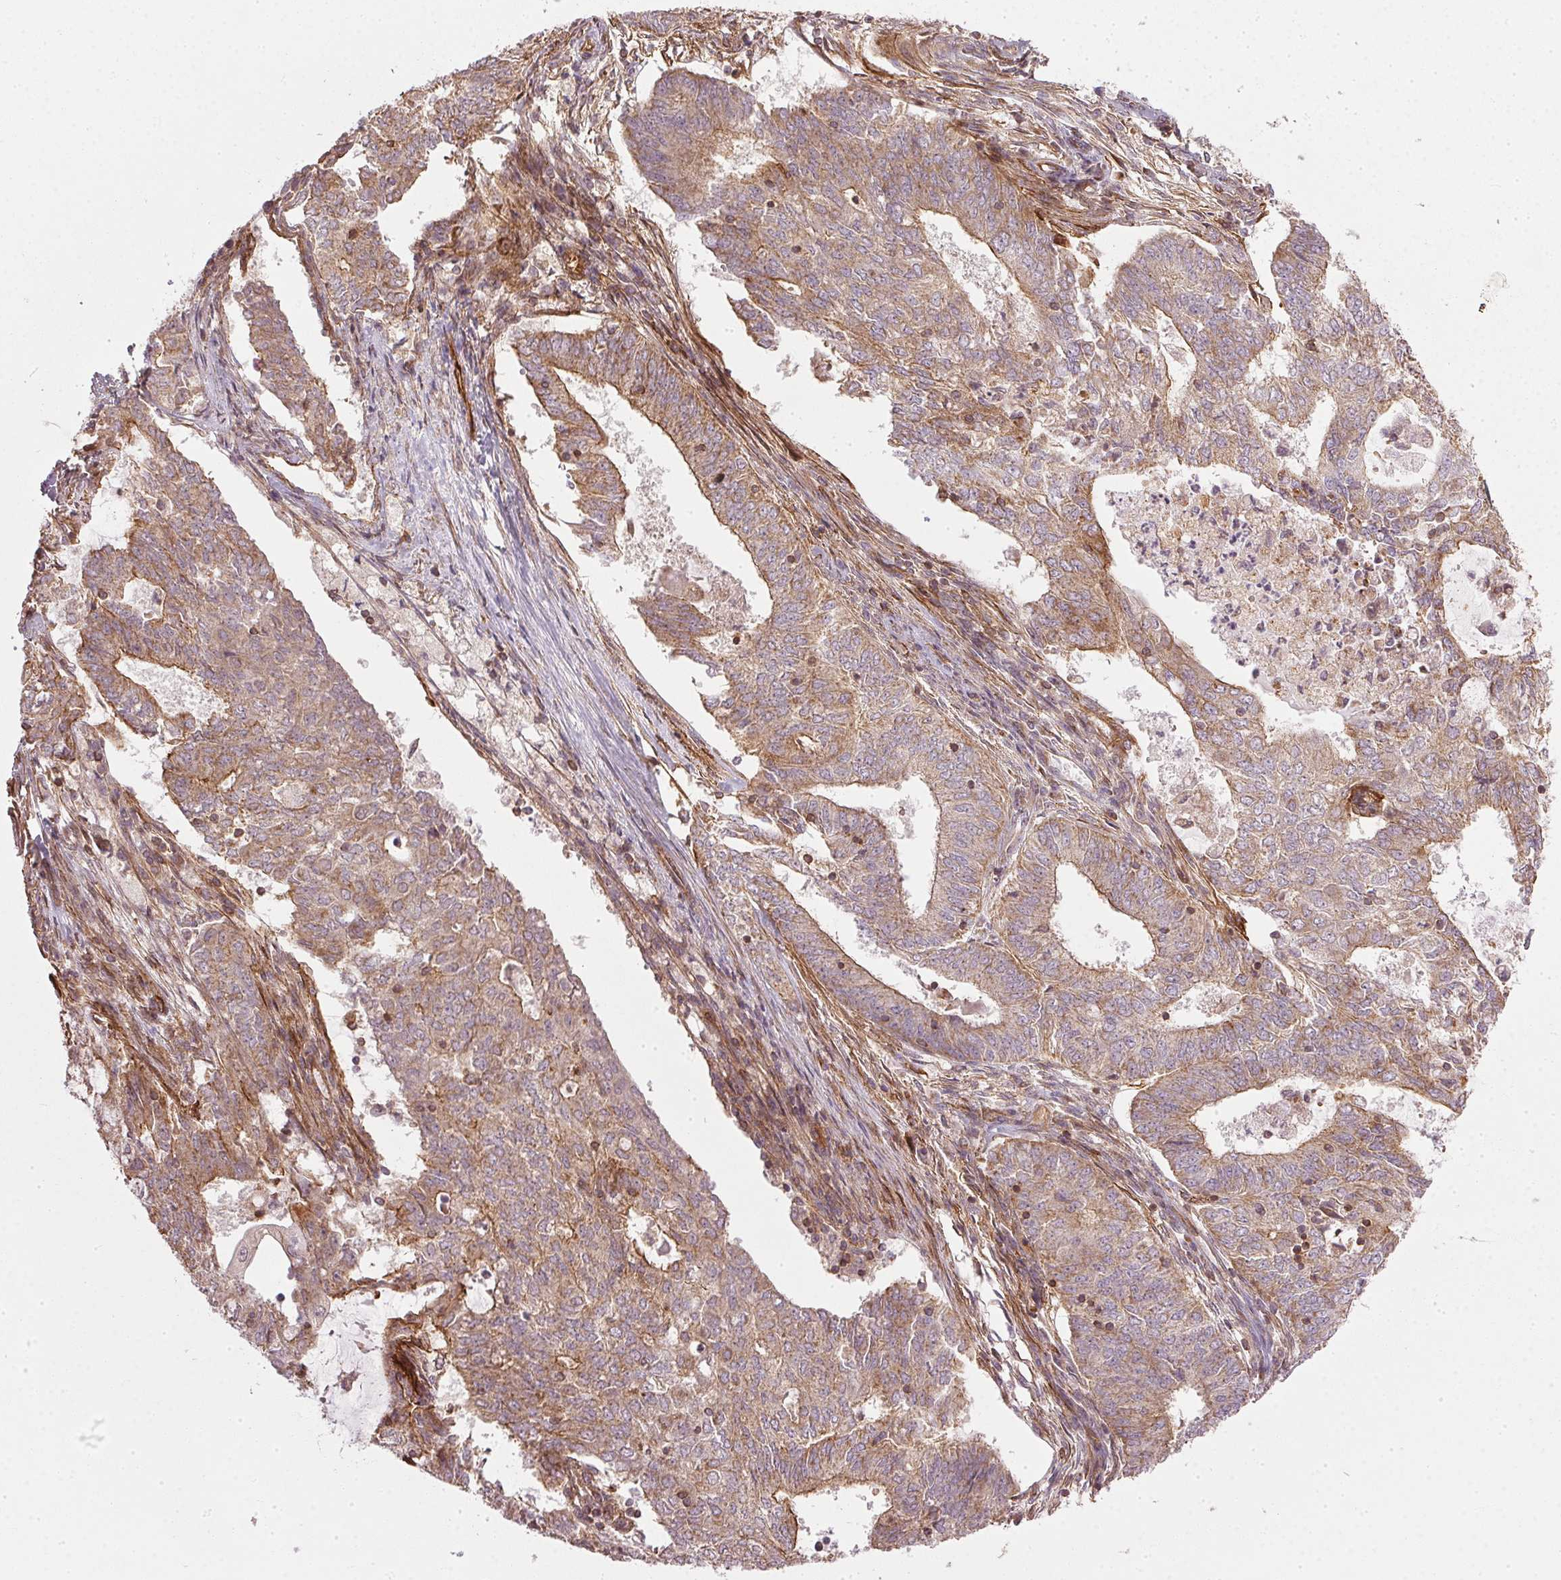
{"staining": {"intensity": "moderate", "quantity": ">75%", "location": "cytoplasmic/membranous"}, "tissue": "endometrial cancer", "cell_type": "Tumor cells", "image_type": "cancer", "snomed": [{"axis": "morphology", "description": "Adenocarcinoma, NOS"}, {"axis": "topography", "description": "Endometrium"}], "caption": "This is an image of immunohistochemistry staining of endometrial cancer (adenocarcinoma), which shows moderate positivity in the cytoplasmic/membranous of tumor cells.", "gene": "NADK2", "patient": {"sex": "female", "age": 62}}